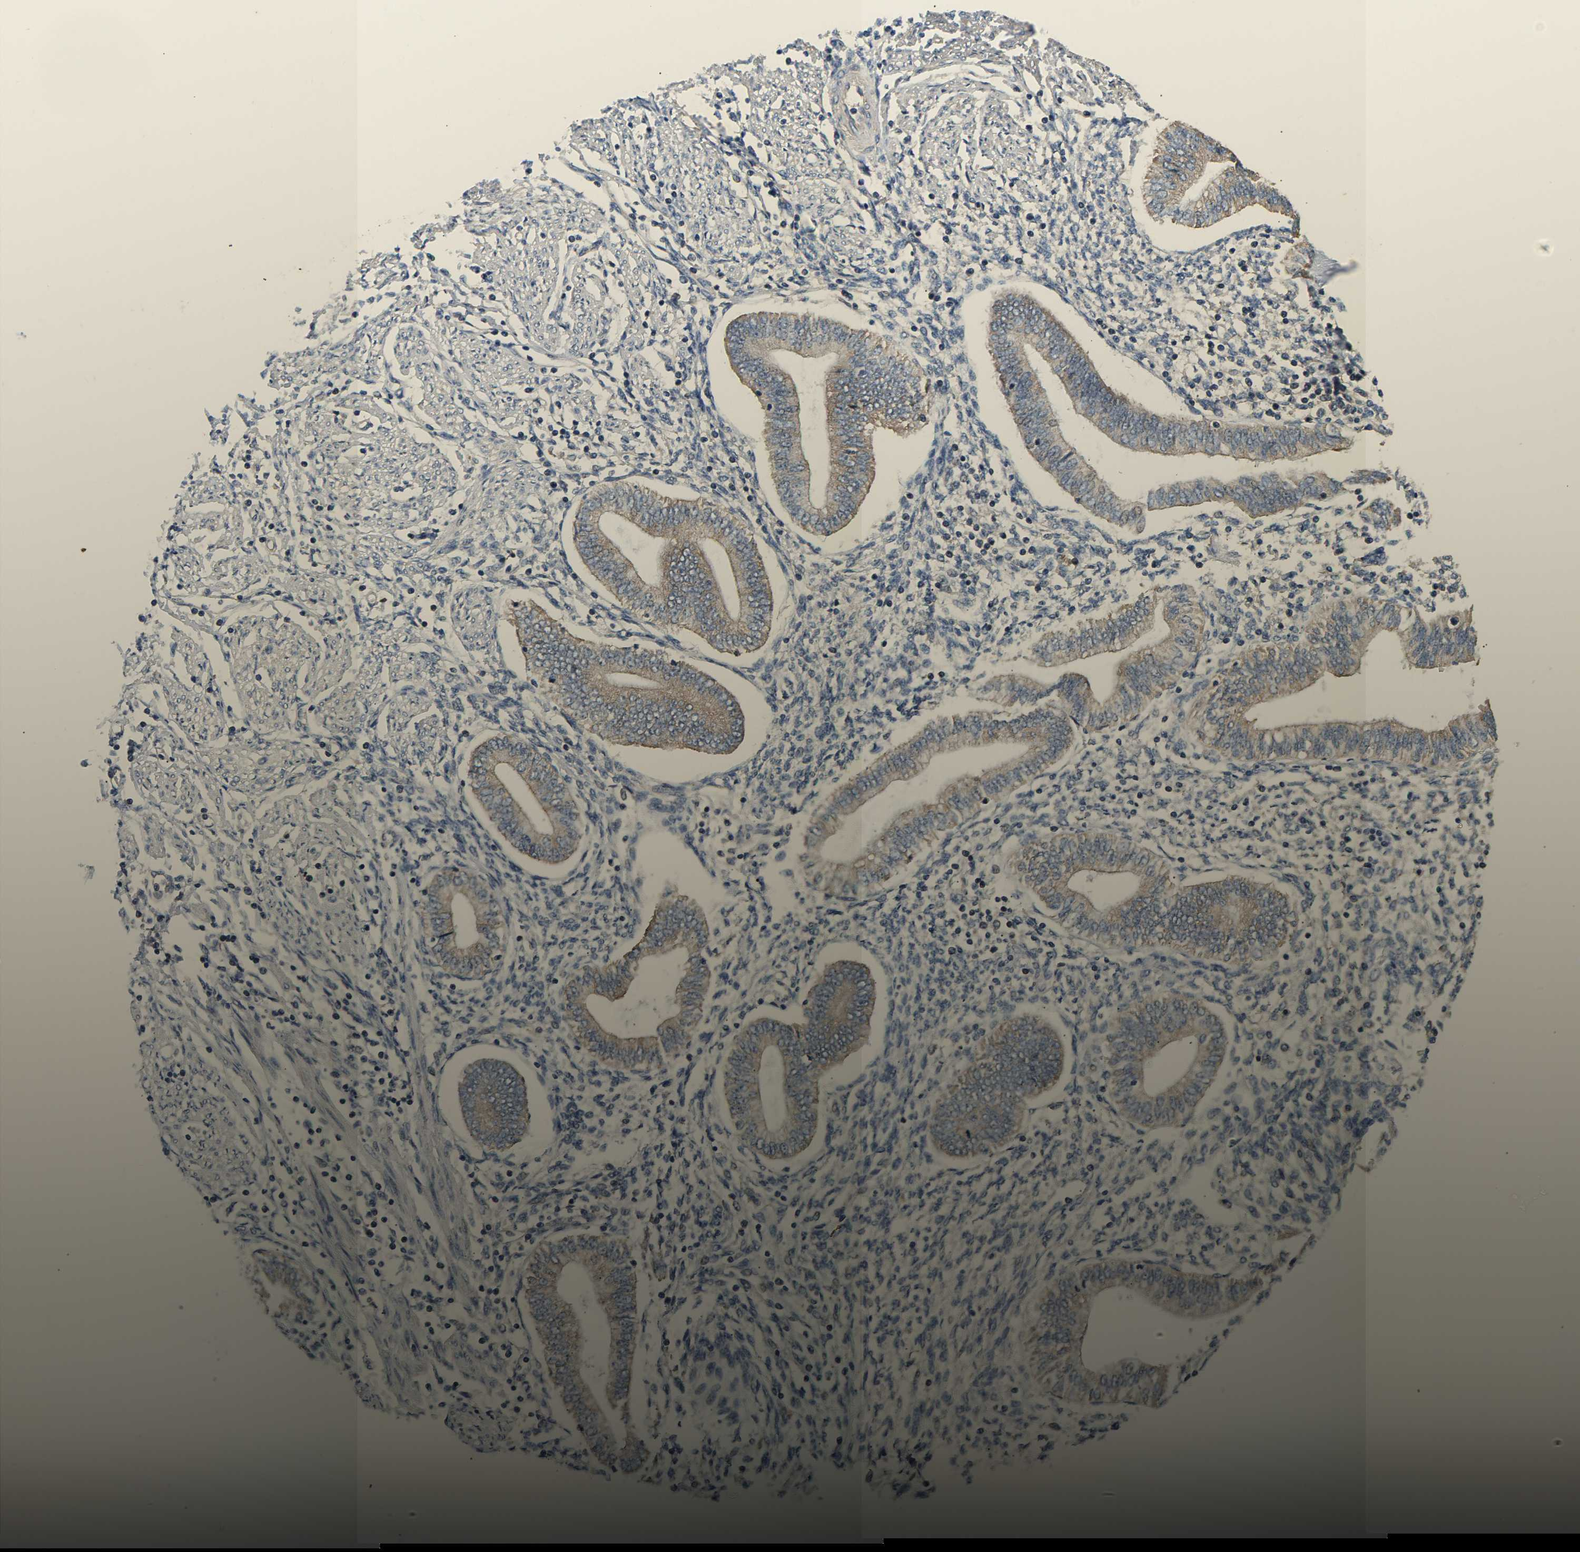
{"staining": {"intensity": "negative", "quantity": "none", "location": "none"}, "tissue": "endometrium", "cell_type": "Cells in endometrial stroma", "image_type": "normal", "snomed": [{"axis": "morphology", "description": "Normal tissue, NOS"}, {"axis": "topography", "description": "Endometrium"}], "caption": "High power microscopy image of an immunohistochemistry micrograph of benign endometrium, revealing no significant expression in cells in endometrial stroma.", "gene": "AIMP2", "patient": {"sex": "female", "age": 50}}